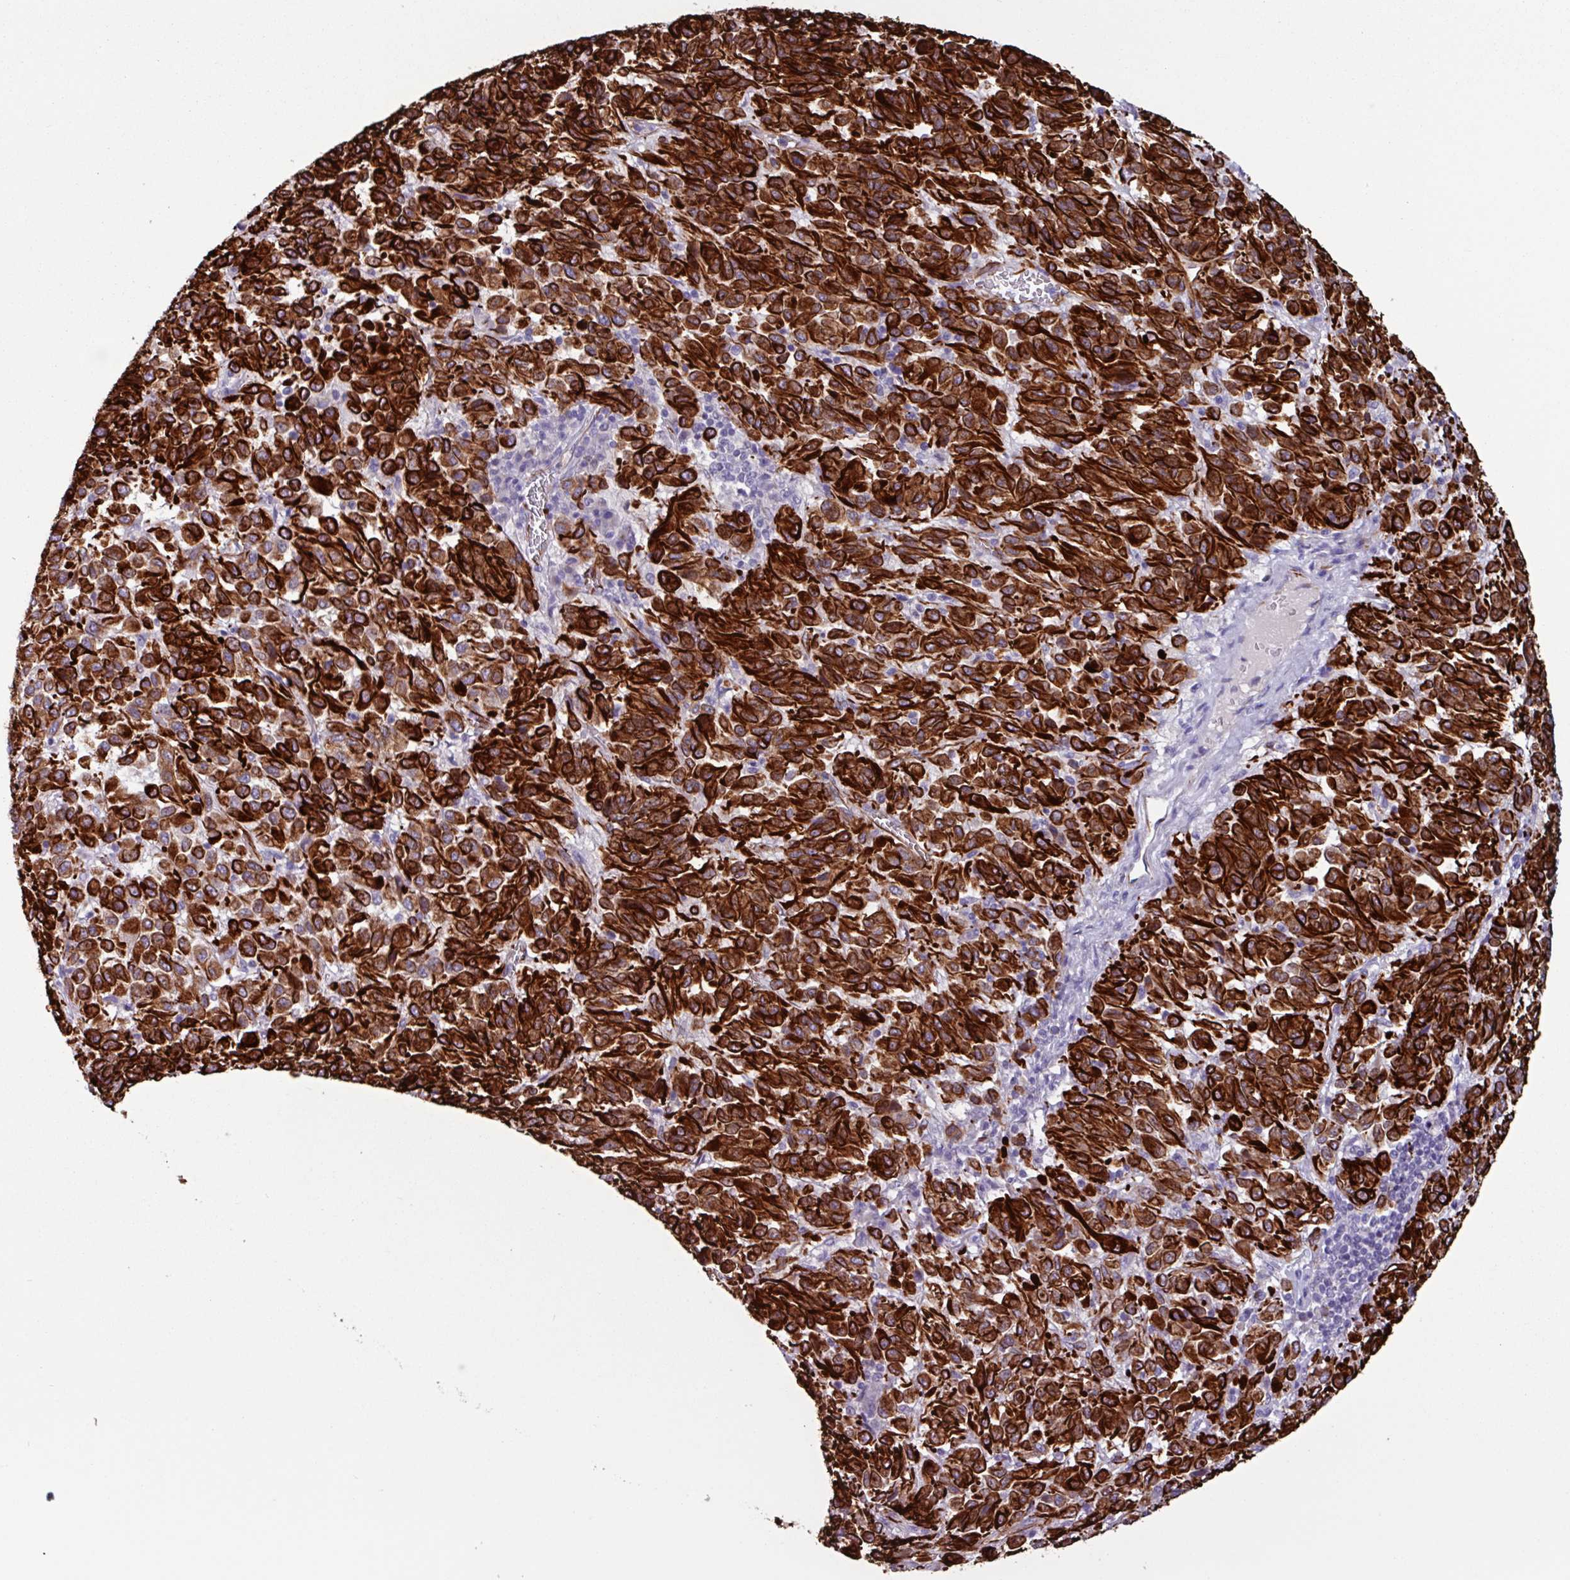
{"staining": {"intensity": "strong", "quantity": ">75%", "location": "cytoplasmic/membranous"}, "tissue": "melanoma", "cell_type": "Tumor cells", "image_type": "cancer", "snomed": [{"axis": "morphology", "description": "Malignant melanoma, Metastatic site"}, {"axis": "topography", "description": "Lung"}], "caption": "Immunohistochemistry micrograph of melanoma stained for a protein (brown), which exhibits high levels of strong cytoplasmic/membranous staining in approximately >75% of tumor cells.", "gene": "BTD", "patient": {"sex": "male", "age": 64}}